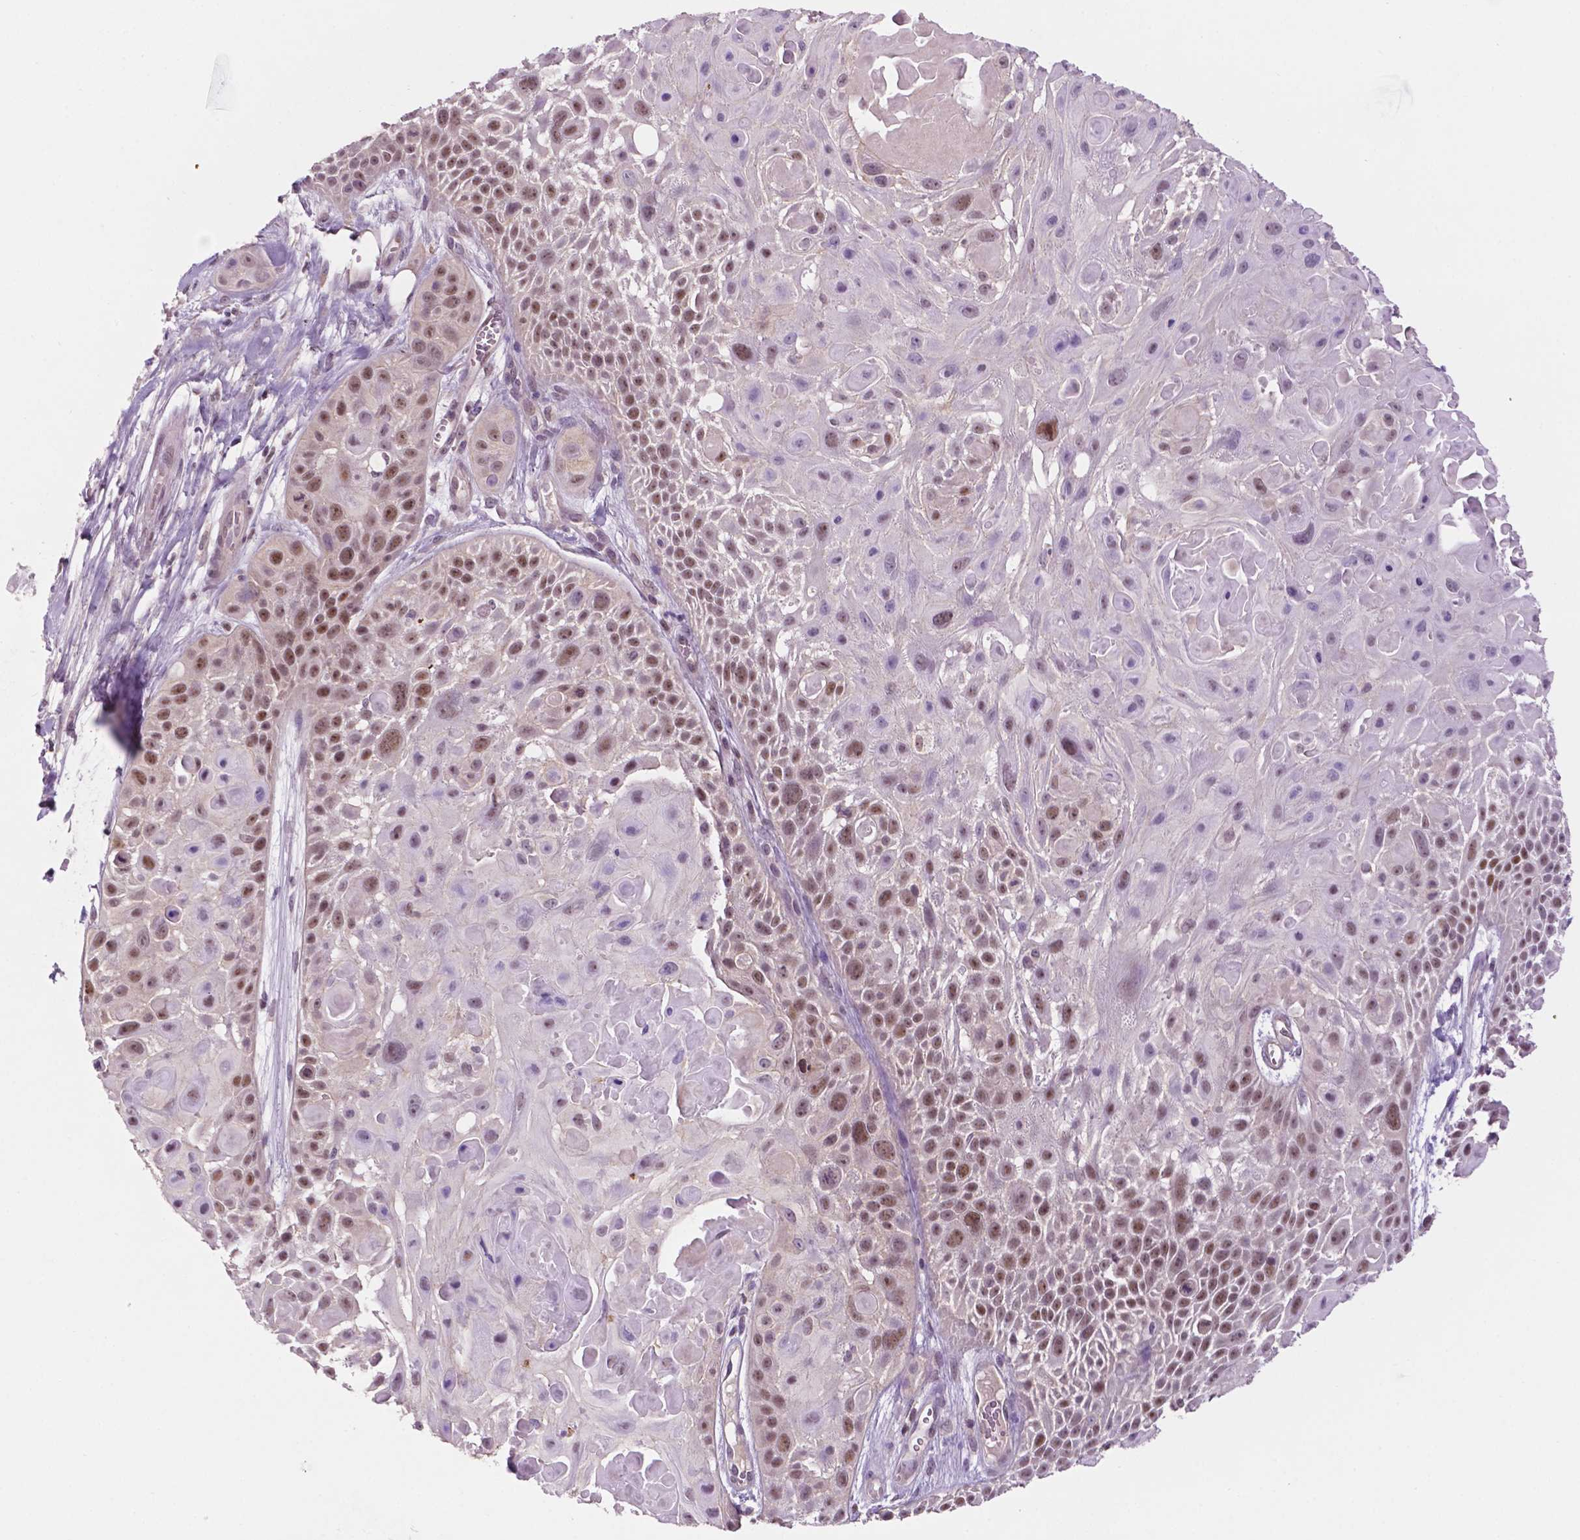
{"staining": {"intensity": "moderate", "quantity": "25%-75%", "location": "nuclear"}, "tissue": "skin cancer", "cell_type": "Tumor cells", "image_type": "cancer", "snomed": [{"axis": "morphology", "description": "Squamous cell carcinoma, NOS"}, {"axis": "topography", "description": "Skin"}, {"axis": "topography", "description": "Anal"}], "caption": "Immunohistochemical staining of human skin cancer exhibits moderate nuclear protein expression in about 25%-75% of tumor cells. Nuclei are stained in blue.", "gene": "FAM50B", "patient": {"sex": "female", "age": 75}}